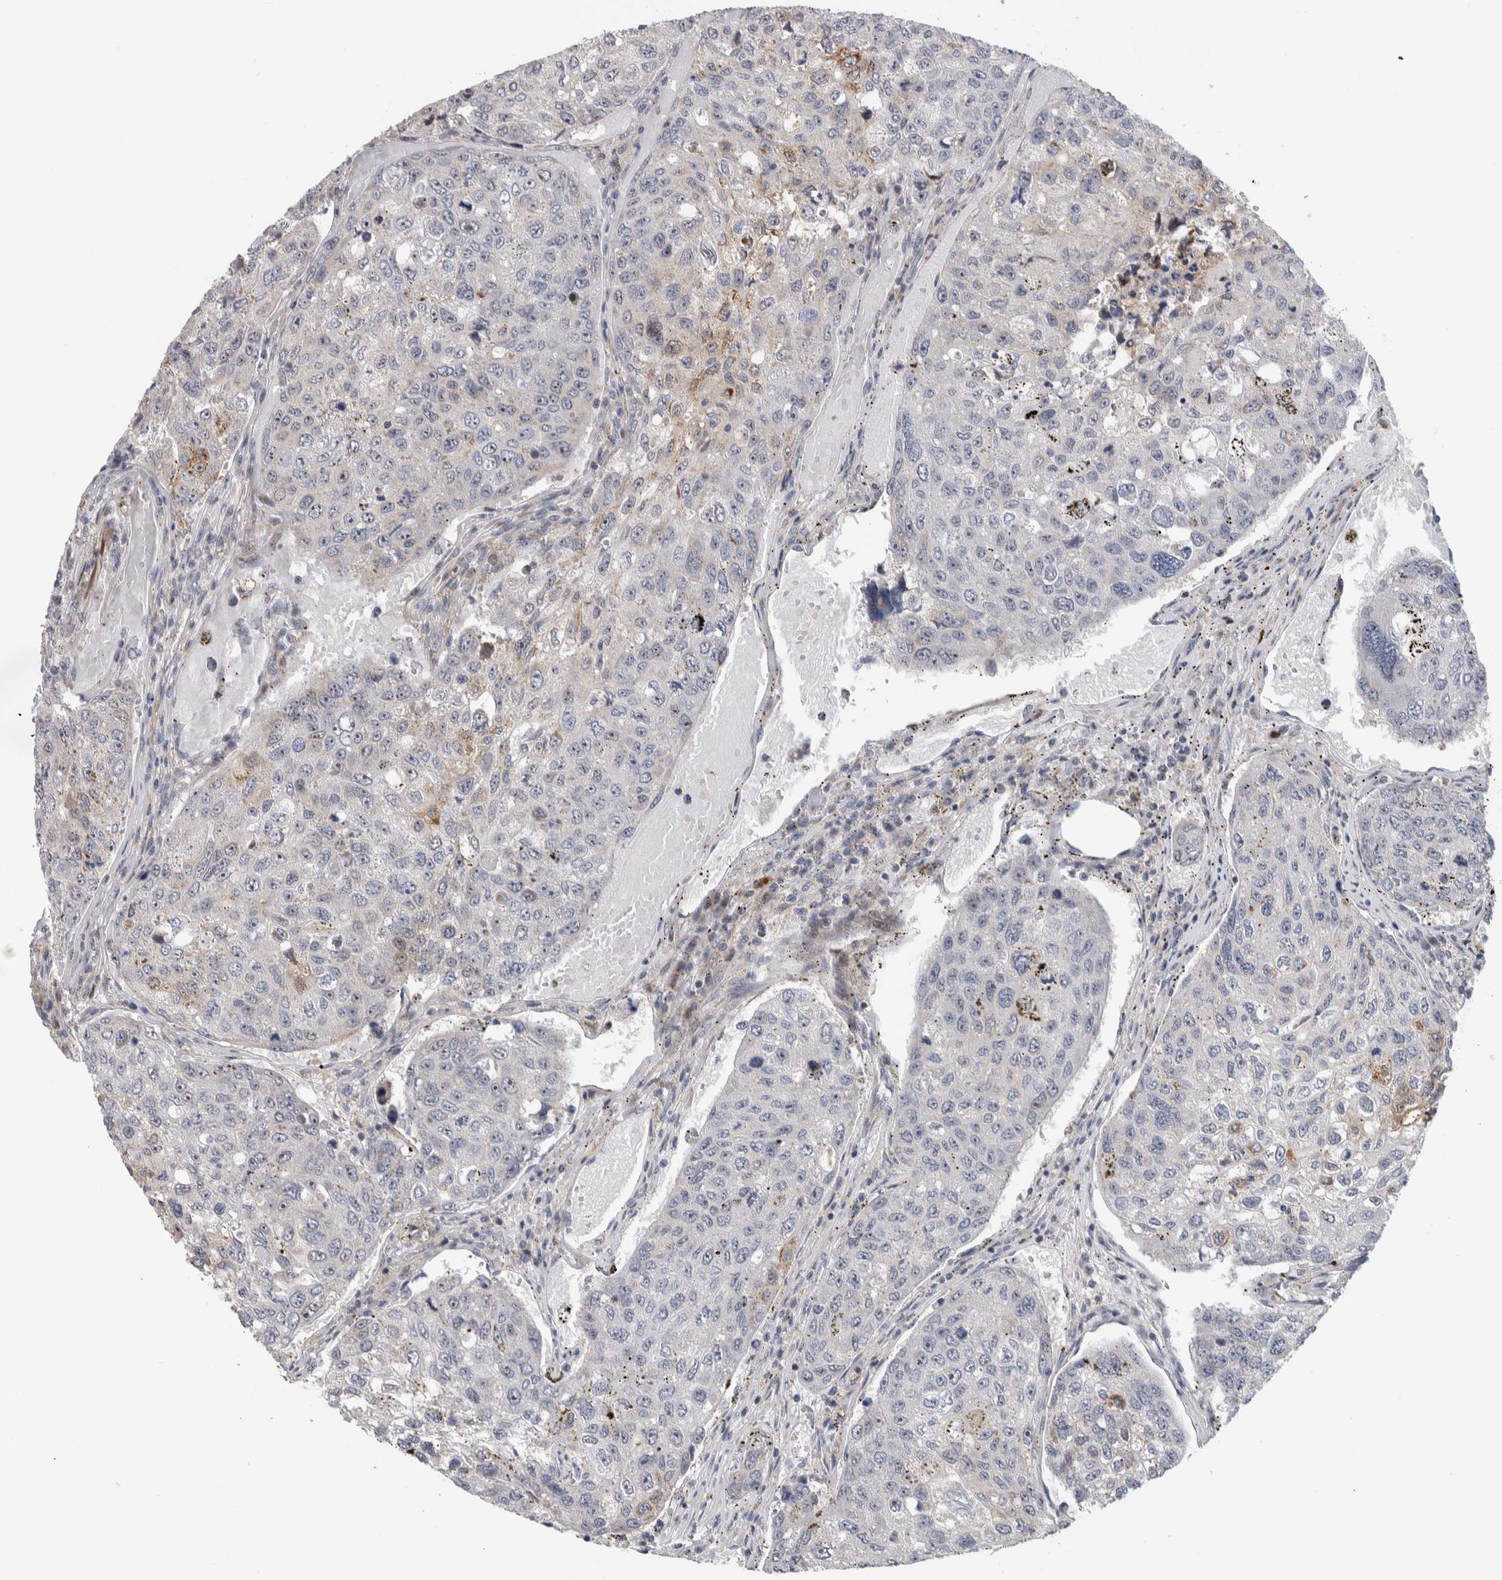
{"staining": {"intensity": "negative", "quantity": "none", "location": "none"}, "tissue": "urothelial cancer", "cell_type": "Tumor cells", "image_type": "cancer", "snomed": [{"axis": "morphology", "description": "Urothelial carcinoma, High grade"}, {"axis": "topography", "description": "Lymph node"}, {"axis": "topography", "description": "Urinary bladder"}], "caption": "Immunohistochemistry histopathology image of neoplastic tissue: human urothelial cancer stained with DAB exhibits no significant protein positivity in tumor cells. (DAB (3,3'-diaminobenzidine) immunohistochemistry with hematoxylin counter stain).", "gene": "PRRG4", "patient": {"sex": "male", "age": 51}}